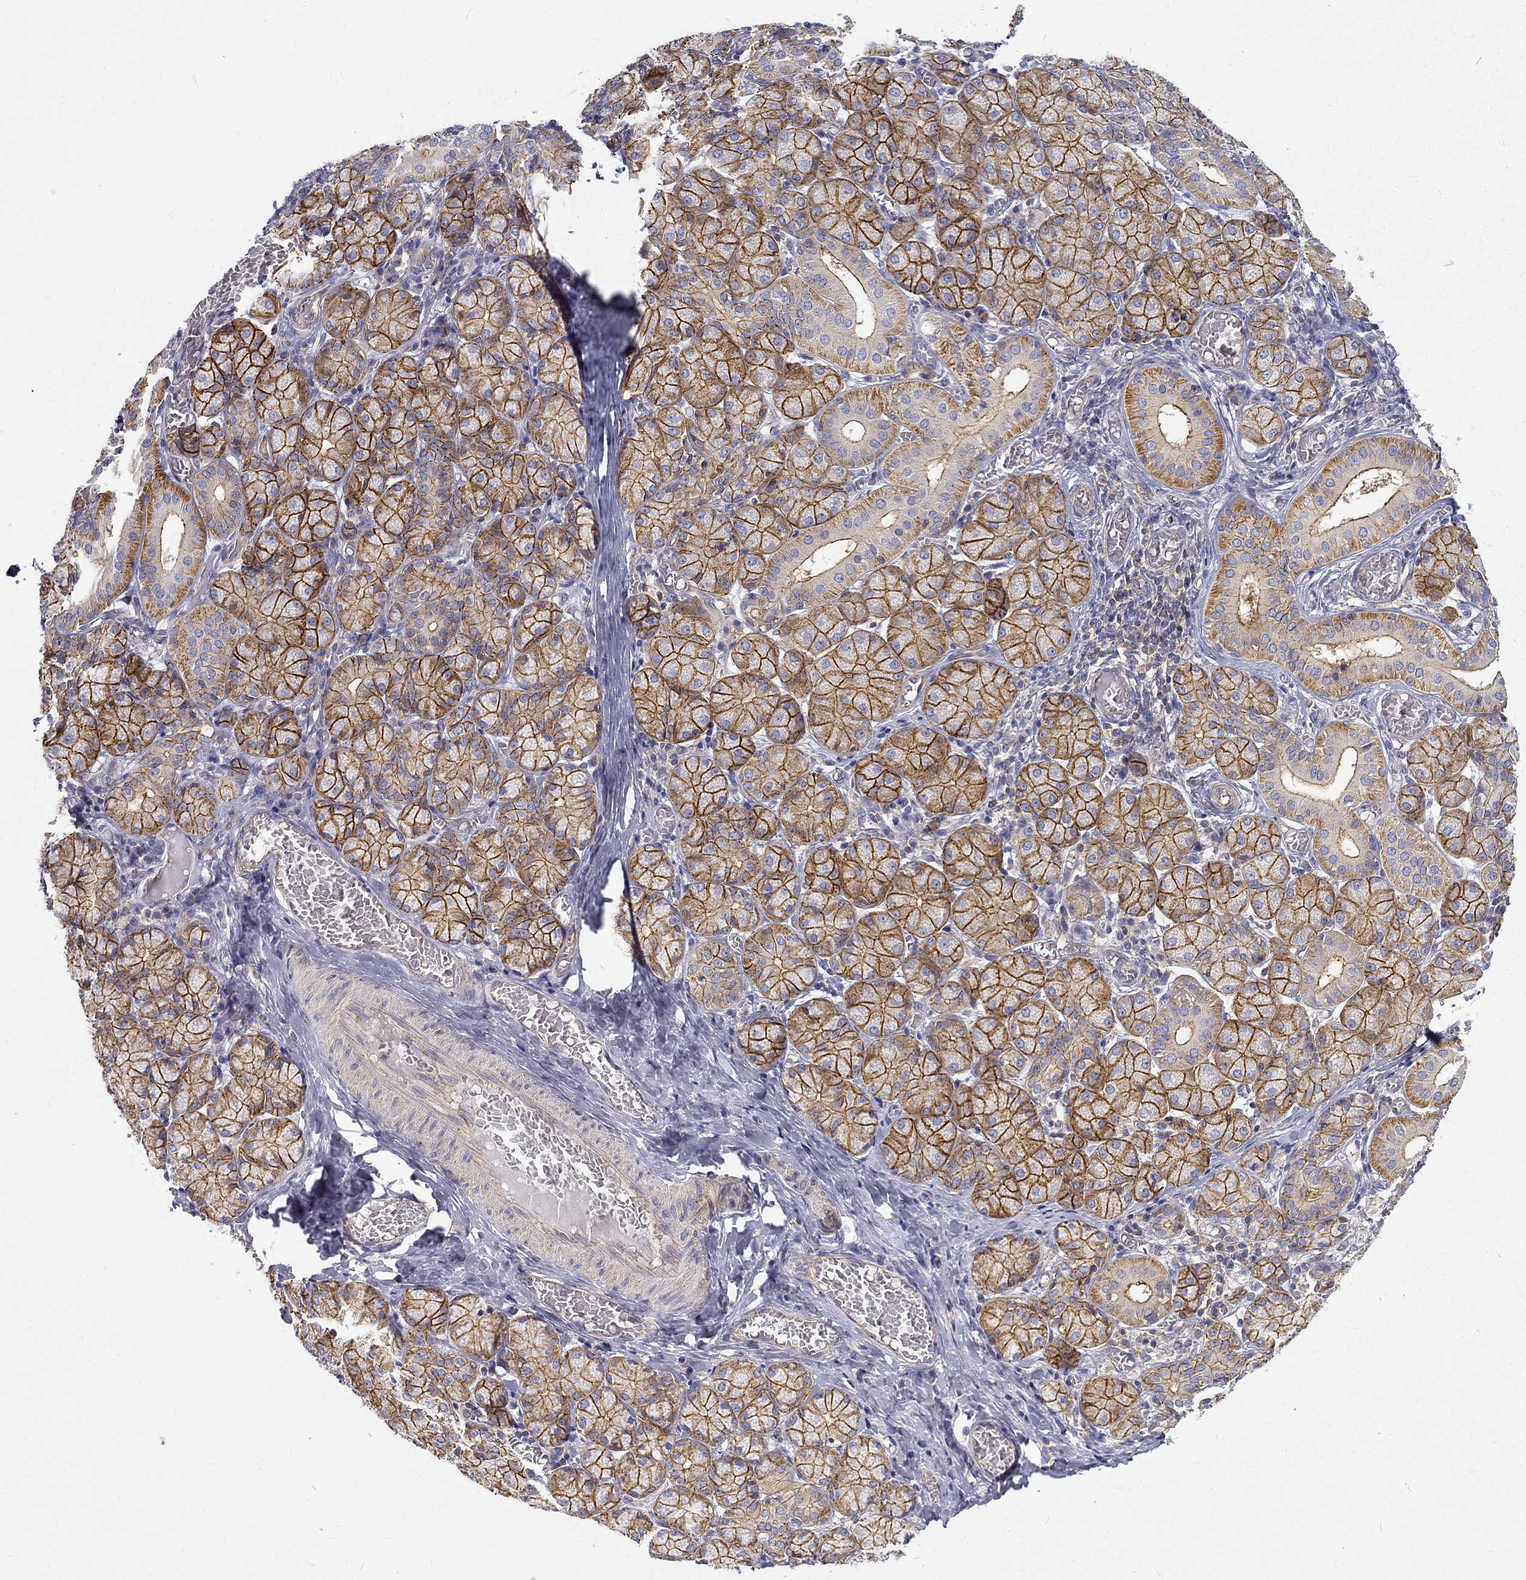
{"staining": {"intensity": "strong", "quantity": ">75%", "location": "cytoplasmic/membranous"}, "tissue": "salivary gland", "cell_type": "Glandular cells", "image_type": "normal", "snomed": [{"axis": "morphology", "description": "Normal tissue, NOS"}, {"axis": "topography", "description": "Salivary gland"}, {"axis": "topography", "description": "Peripheral nerve tissue"}], "caption": "Immunohistochemical staining of normal salivary gland demonstrates strong cytoplasmic/membranous protein expression in about >75% of glandular cells. The protein of interest is stained brown, and the nuclei are stained in blue (DAB (3,3'-diaminobenzidine) IHC with brightfield microscopy, high magnification).", "gene": "MTMR11", "patient": {"sex": "female", "age": 24}}